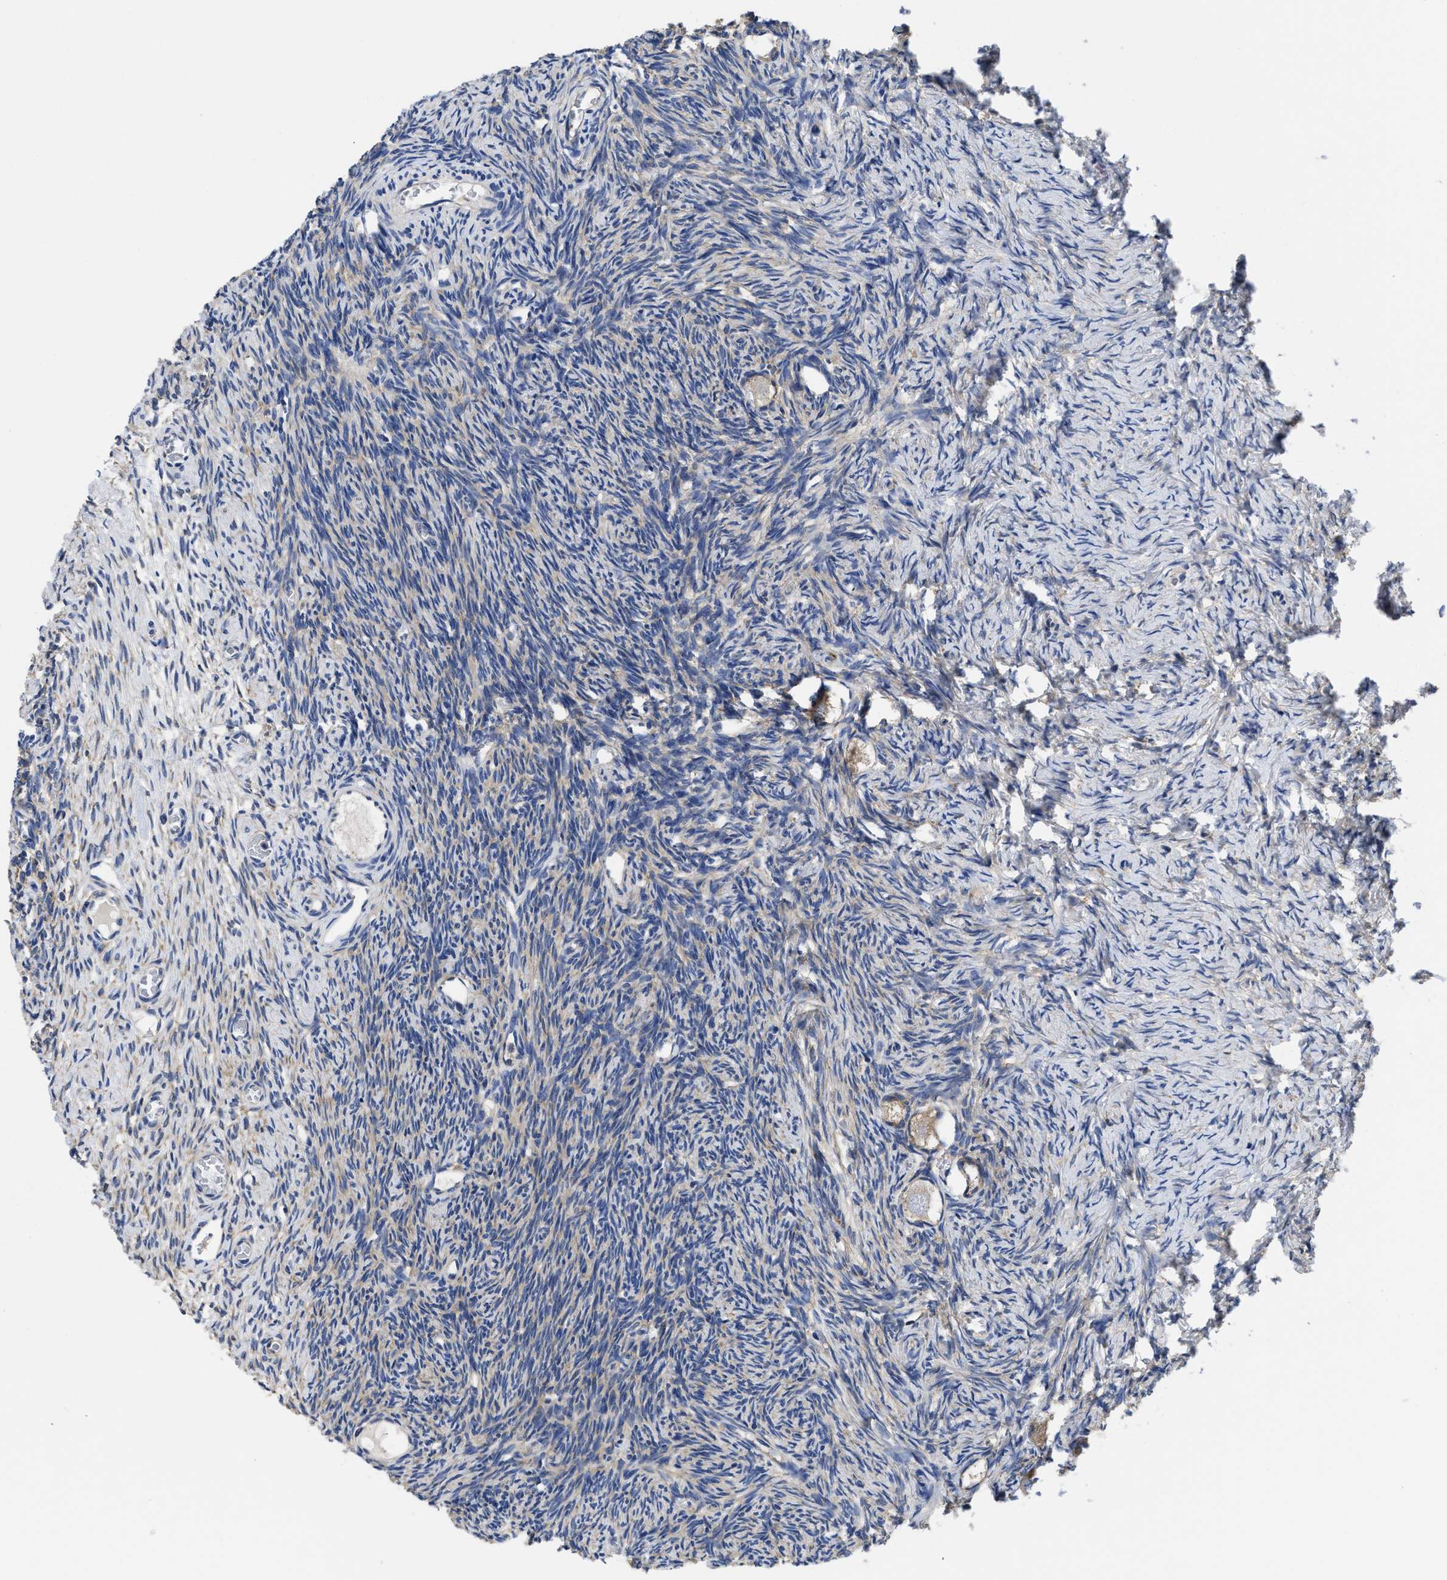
{"staining": {"intensity": "weak", "quantity": "25%-75%", "location": "cytoplasmic/membranous"}, "tissue": "ovary", "cell_type": "Follicle cells", "image_type": "normal", "snomed": [{"axis": "morphology", "description": "Normal tissue, NOS"}, {"axis": "topography", "description": "Ovary"}], "caption": "Ovary stained with DAB (3,3'-diaminobenzidine) immunohistochemistry (IHC) shows low levels of weak cytoplasmic/membranous staining in approximately 25%-75% of follicle cells. The staining was performed using DAB to visualize the protein expression in brown, while the nuclei were stained in blue with hematoxylin (Magnification: 20x).", "gene": "YARS1", "patient": {"sex": "female", "age": 27}}